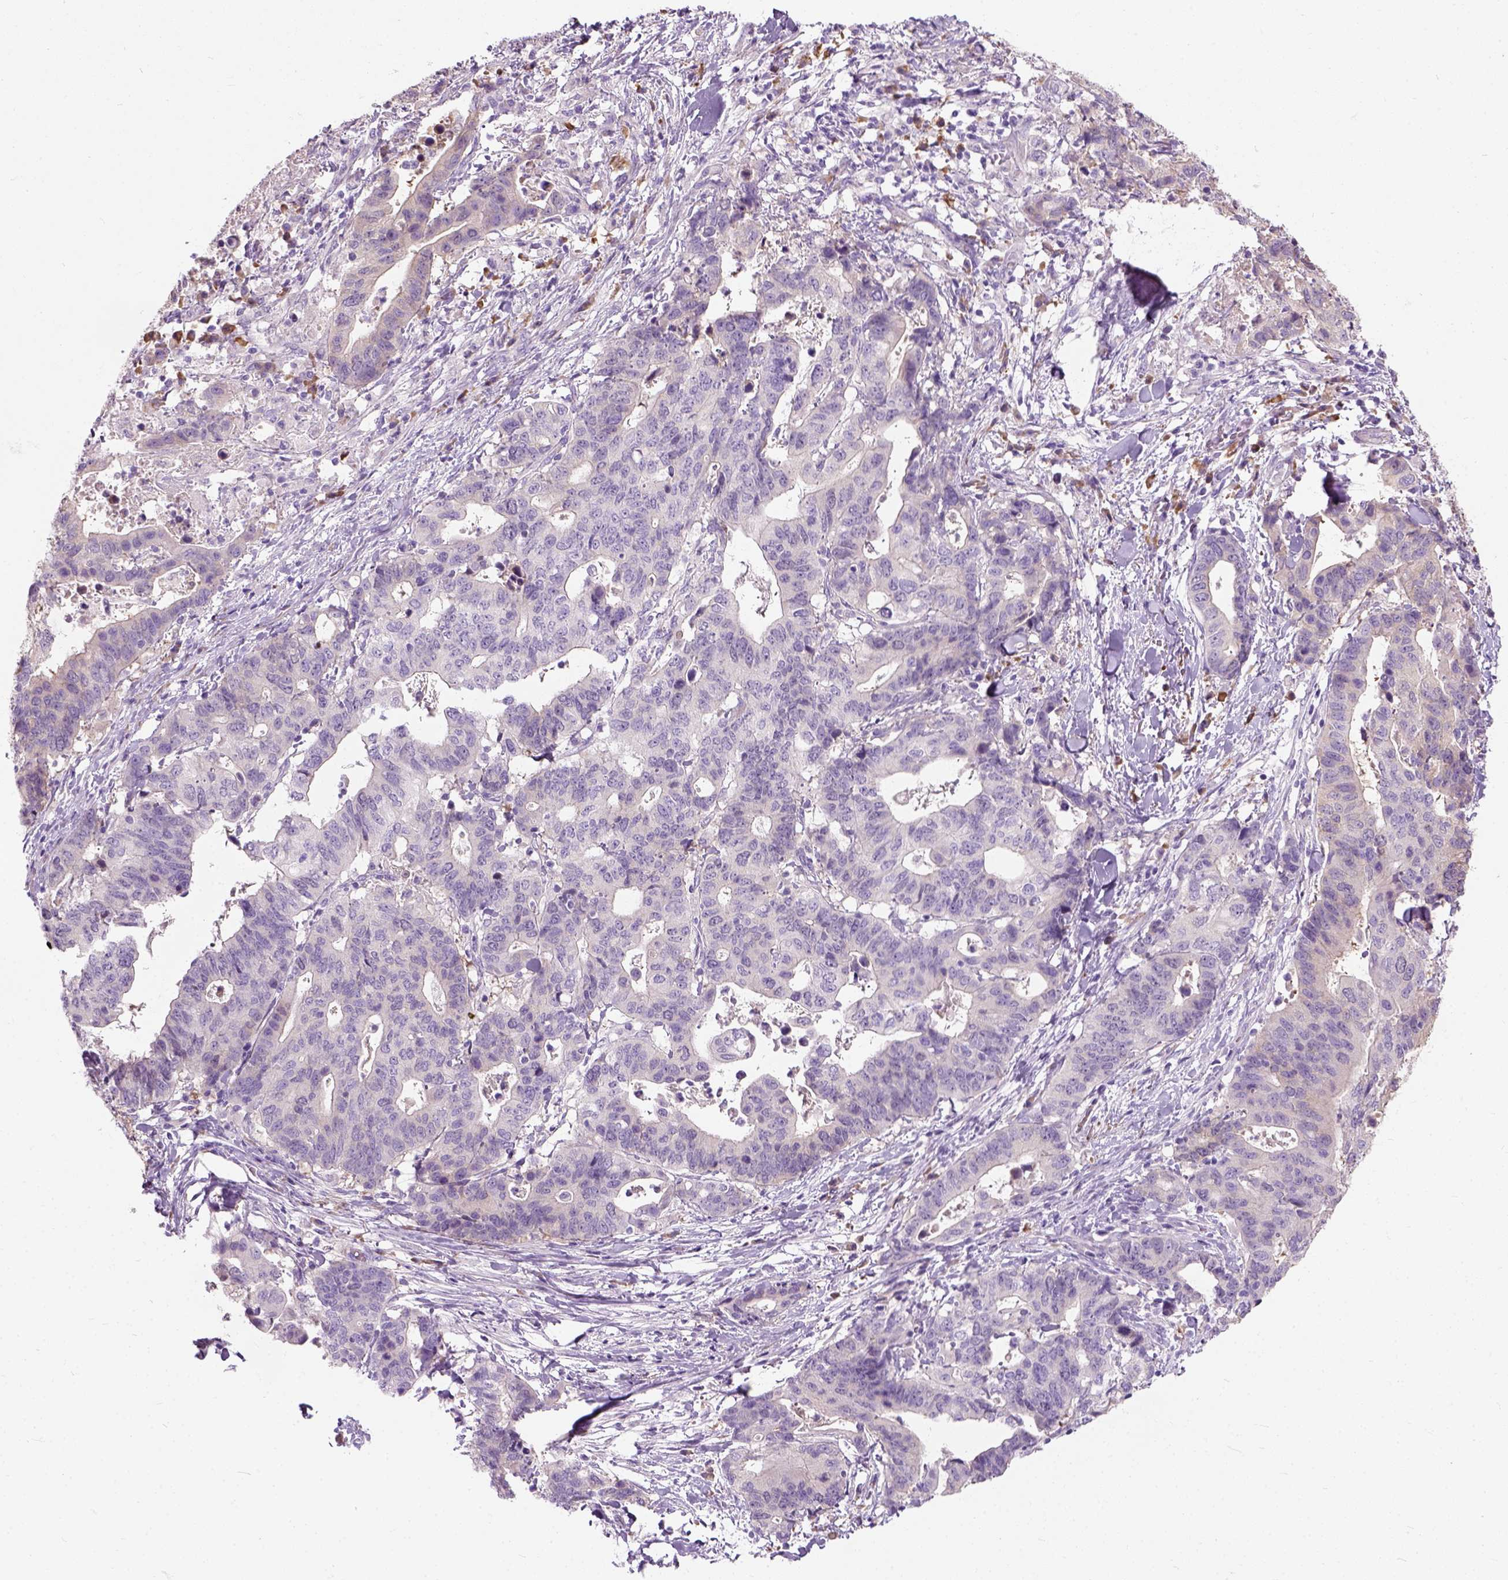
{"staining": {"intensity": "negative", "quantity": "none", "location": "none"}, "tissue": "stomach cancer", "cell_type": "Tumor cells", "image_type": "cancer", "snomed": [{"axis": "morphology", "description": "Adenocarcinoma, NOS"}, {"axis": "topography", "description": "Stomach, upper"}], "caption": "This is a photomicrograph of IHC staining of stomach adenocarcinoma, which shows no staining in tumor cells.", "gene": "TRIM72", "patient": {"sex": "female", "age": 67}}